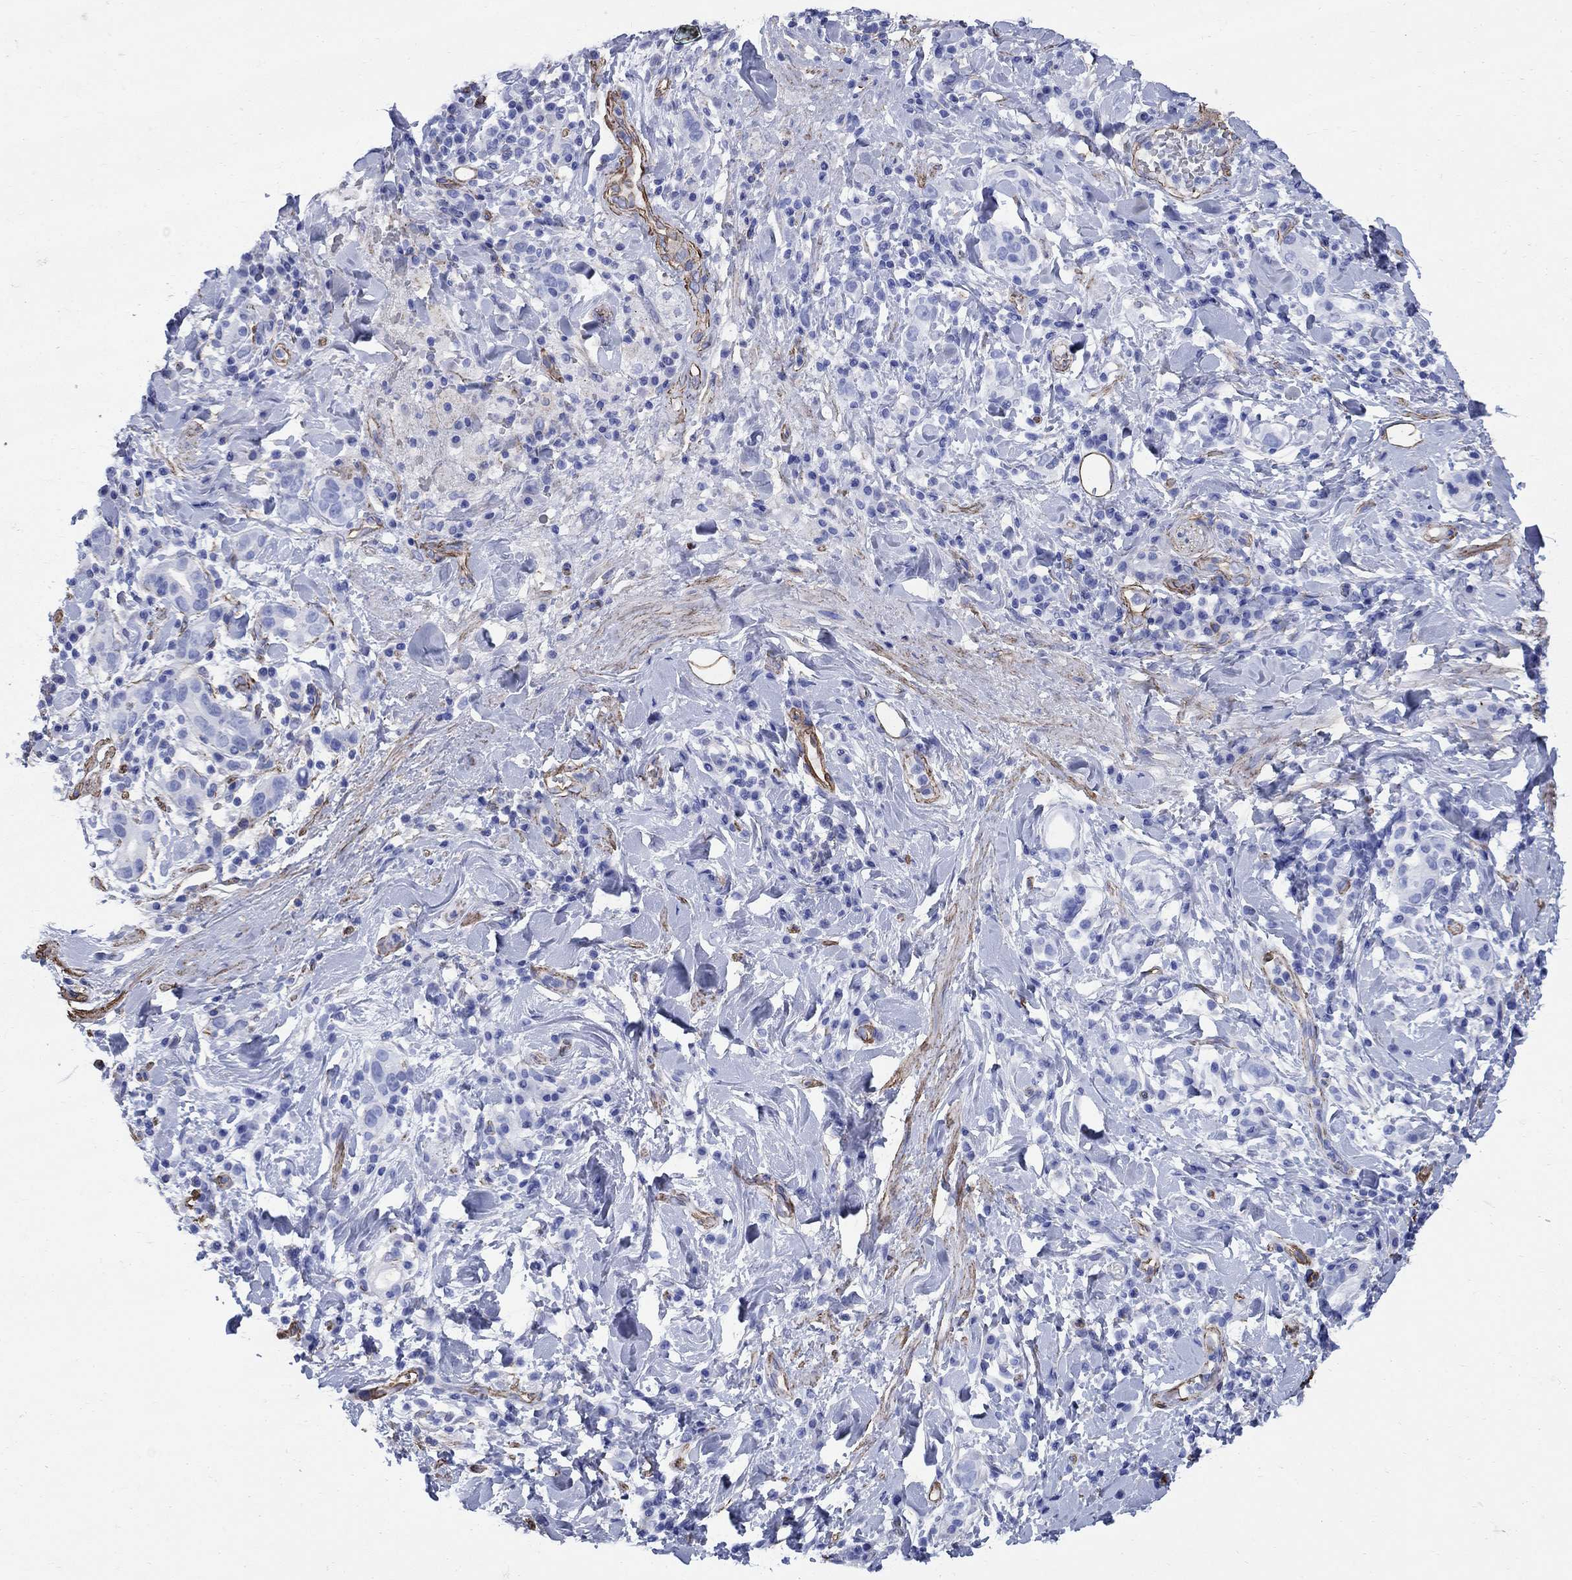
{"staining": {"intensity": "negative", "quantity": "none", "location": "none"}, "tissue": "stomach cancer", "cell_type": "Tumor cells", "image_type": "cancer", "snomed": [{"axis": "morphology", "description": "Adenocarcinoma, NOS"}, {"axis": "topography", "description": "Stomach"}], "caption": "Immunohistochemistry histopathology image of human adenocarcinoma (stomach) stained for a protein (brown), which shows no positivity in tumor cells.", "gene": "VTN", "patient": {"sex": "male", "age": 79}}